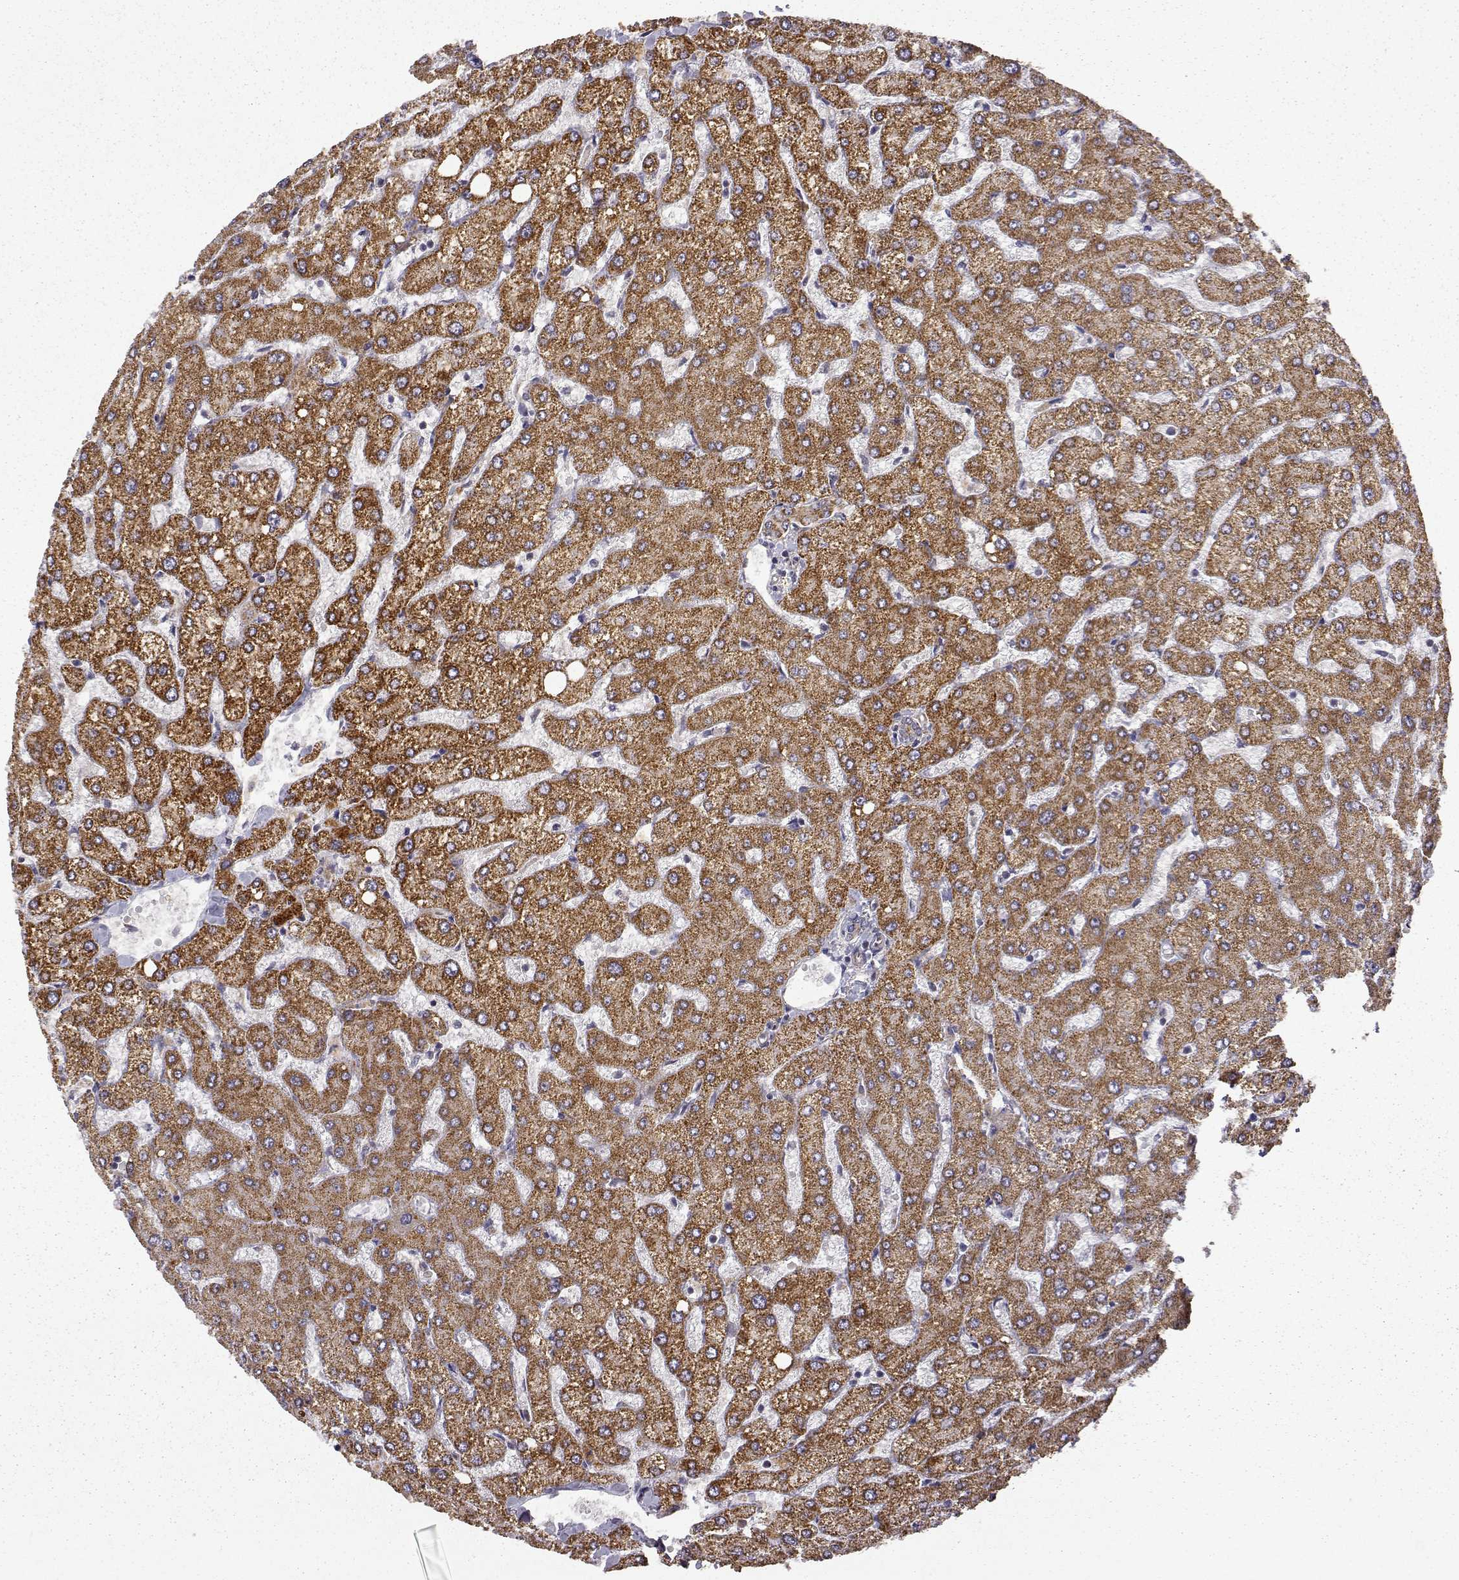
{"staining": {"intensity": "weak", "quantity": "25%-75%", "location": "cytoplasmic/membranous"}, "tissue": "liver", "cell_type": "Cholangiocytes", "image_type": "normal", "snomed": [{"axis": "morphology", "description": "Normal tissue, NOS"}, {"axis": "topography", "description": "Liver"}], "caption": "IHC photomicrograph of unremarkable liver stained for a protein (brown), which demonstrates low levels of weak cytoplasmic/membranous staining in approximately 25%-75% of cholangiocytes.", "gene": "DDC", "patient": {"sex": "female", "age": 54}}